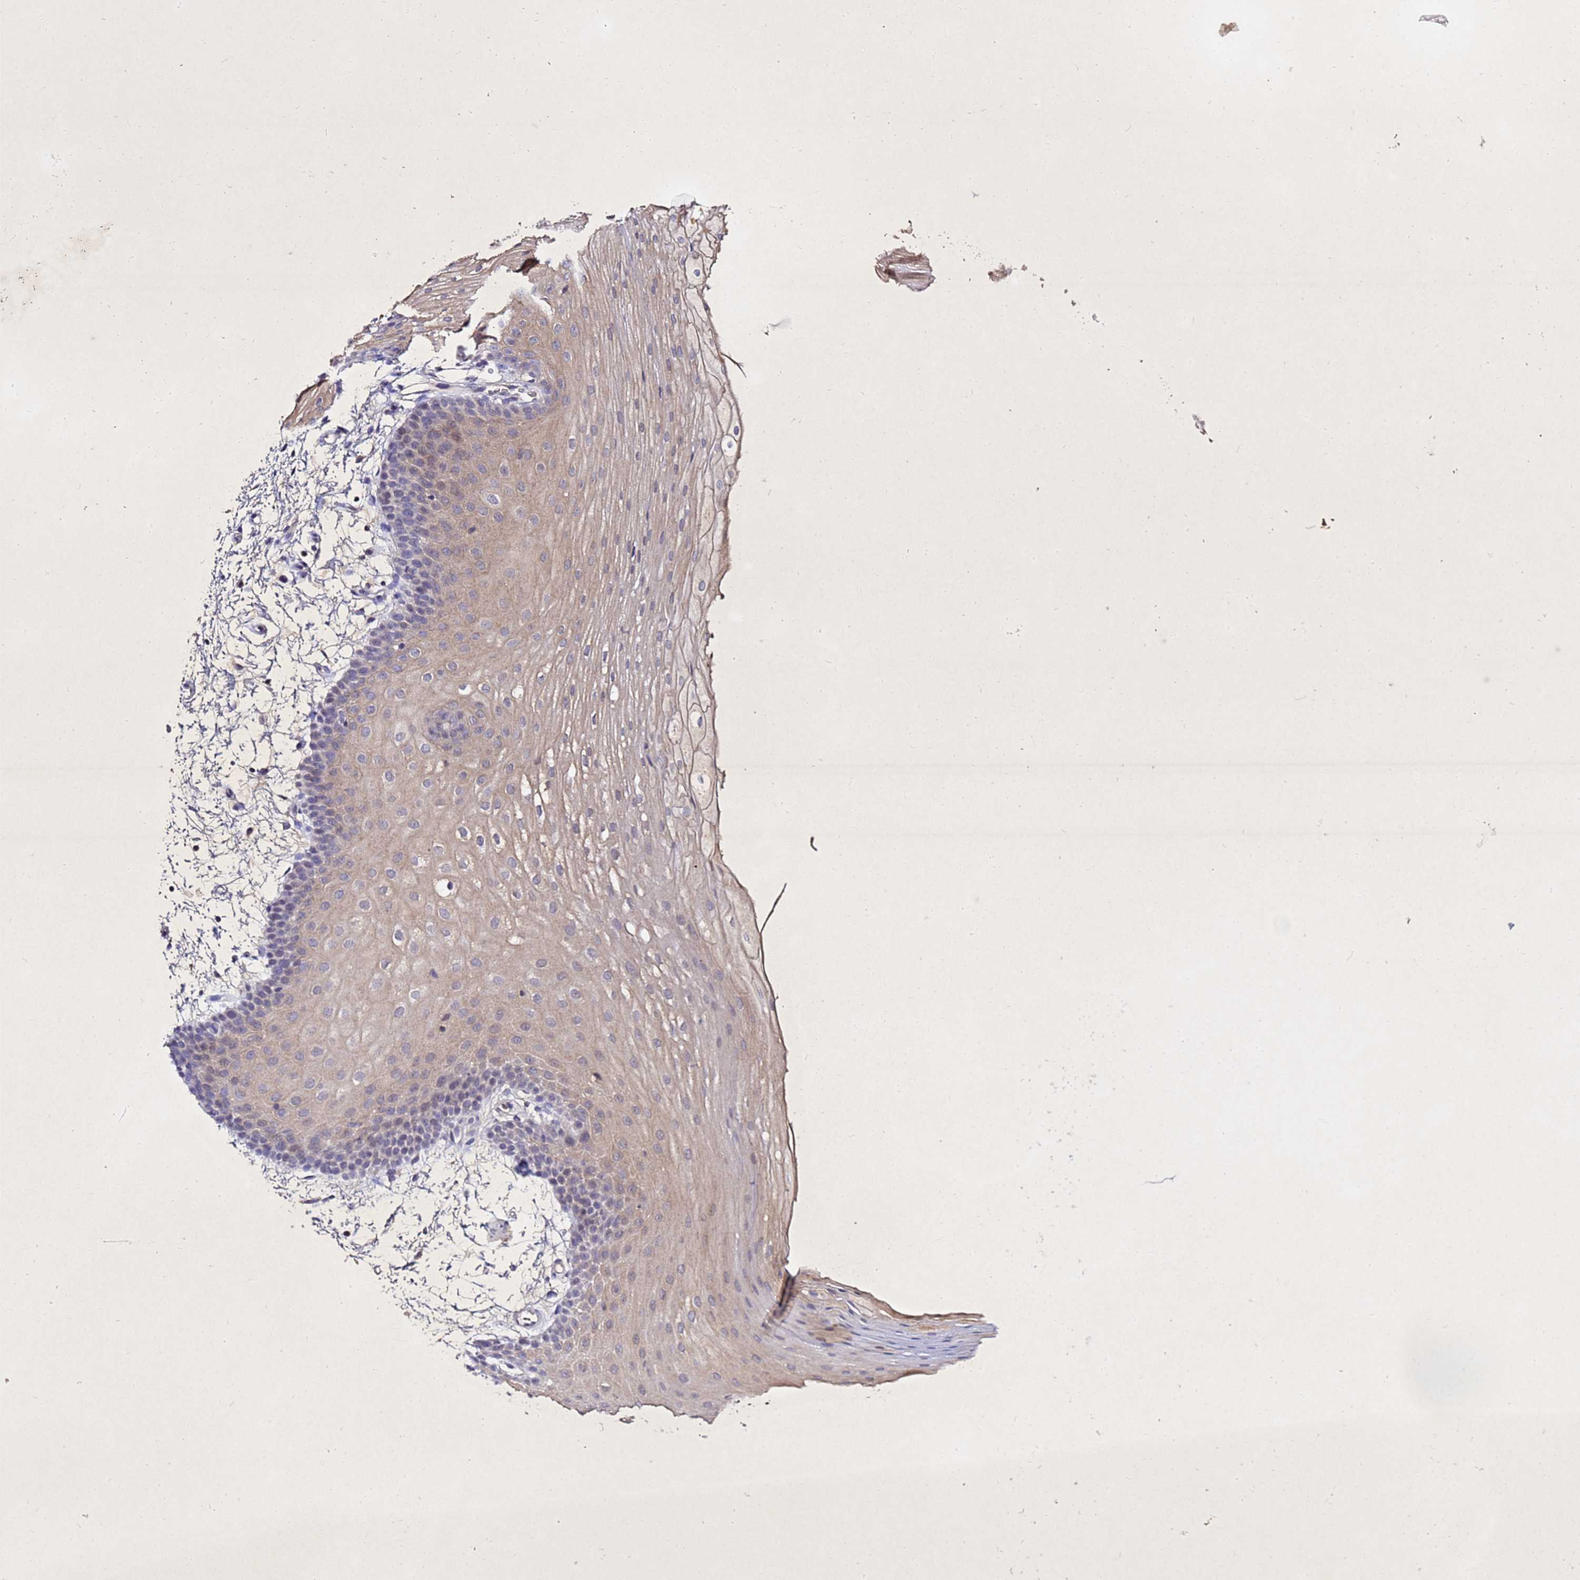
{"staining": {"intensity": "weak", "quantity": "25%-75%", "location": "cytoplasmic/membranous"}, "tissue": "oral mucosa", "cell_type": "Squamous epithelial cells", "image_type": "normal", "snomed": [{"axis": "morphology", "description": "Normal tissue, NOS"}, {"axis": "topography", "description": "Oral tissue"}], "caption": "Oral mucosa stained with IHC shows weak cytoplasmic/membranous staining in approximately 25%-75% of squamous epithelial cells.", "gene": "SV2B", "patient": {"sex": "male", "age": 68}}